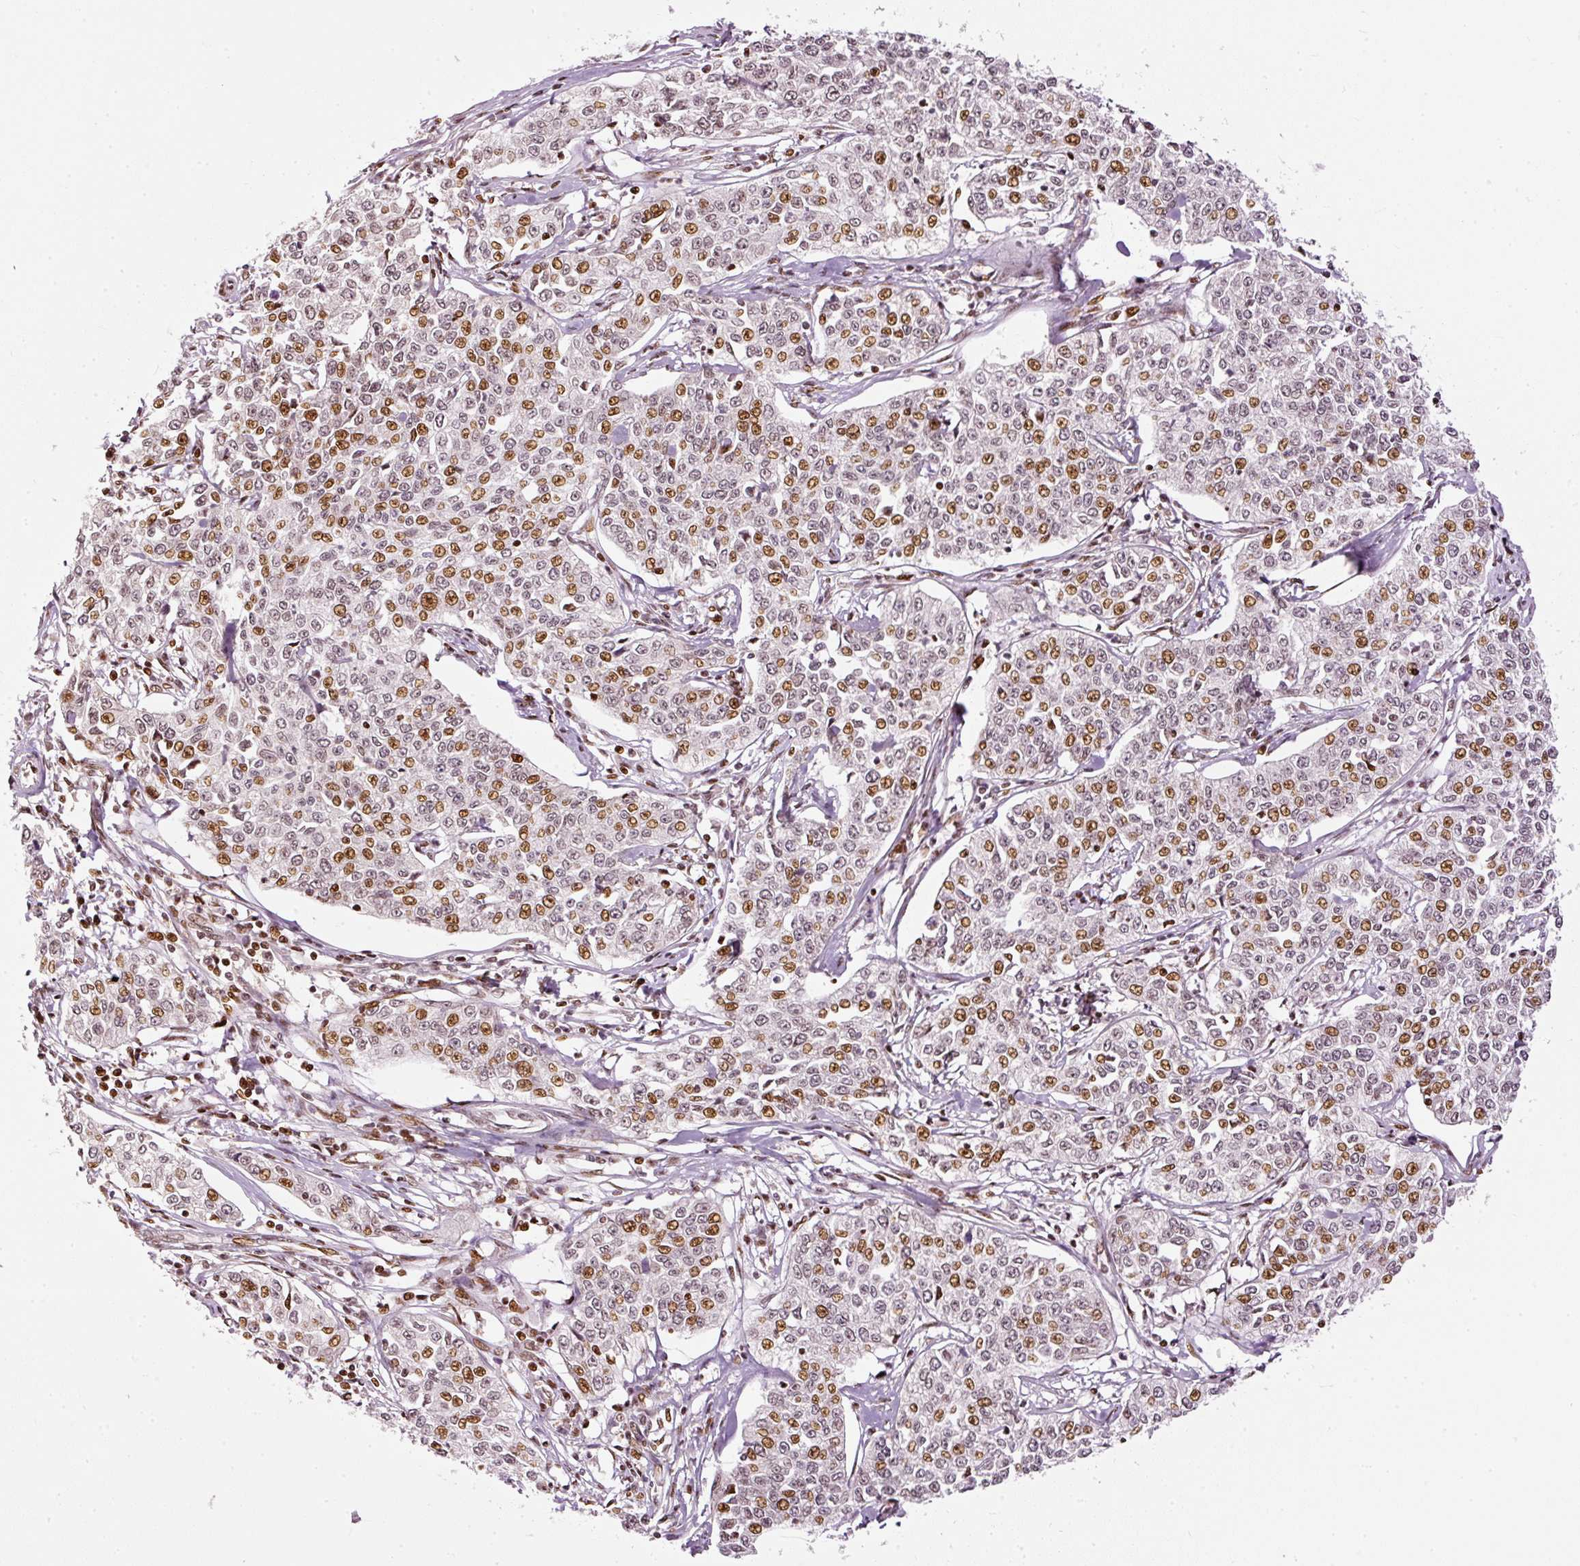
{"staining": {"intensity": "moderate", "quantity": ">75%", "location": "nuclear"}, "tissue": "cervical cancer", "cell_type": "Tumor cells", "image_type": "cancer", "snomed": [{"axis": "morphology", "description": "Squamous cell carcinoma, NOS"}, {"axis": "topography", "description": "Cervix"}], "caption": "Moderate nuclear positivity is identified in approximately >75% of tumor cells in squamous cell carcinoma (cervical). (DAB IHC, brown staining for protein, blue staining for nuclei).", "gene": "ZNF778", "patient": {"sex": "female", "age": 35}}